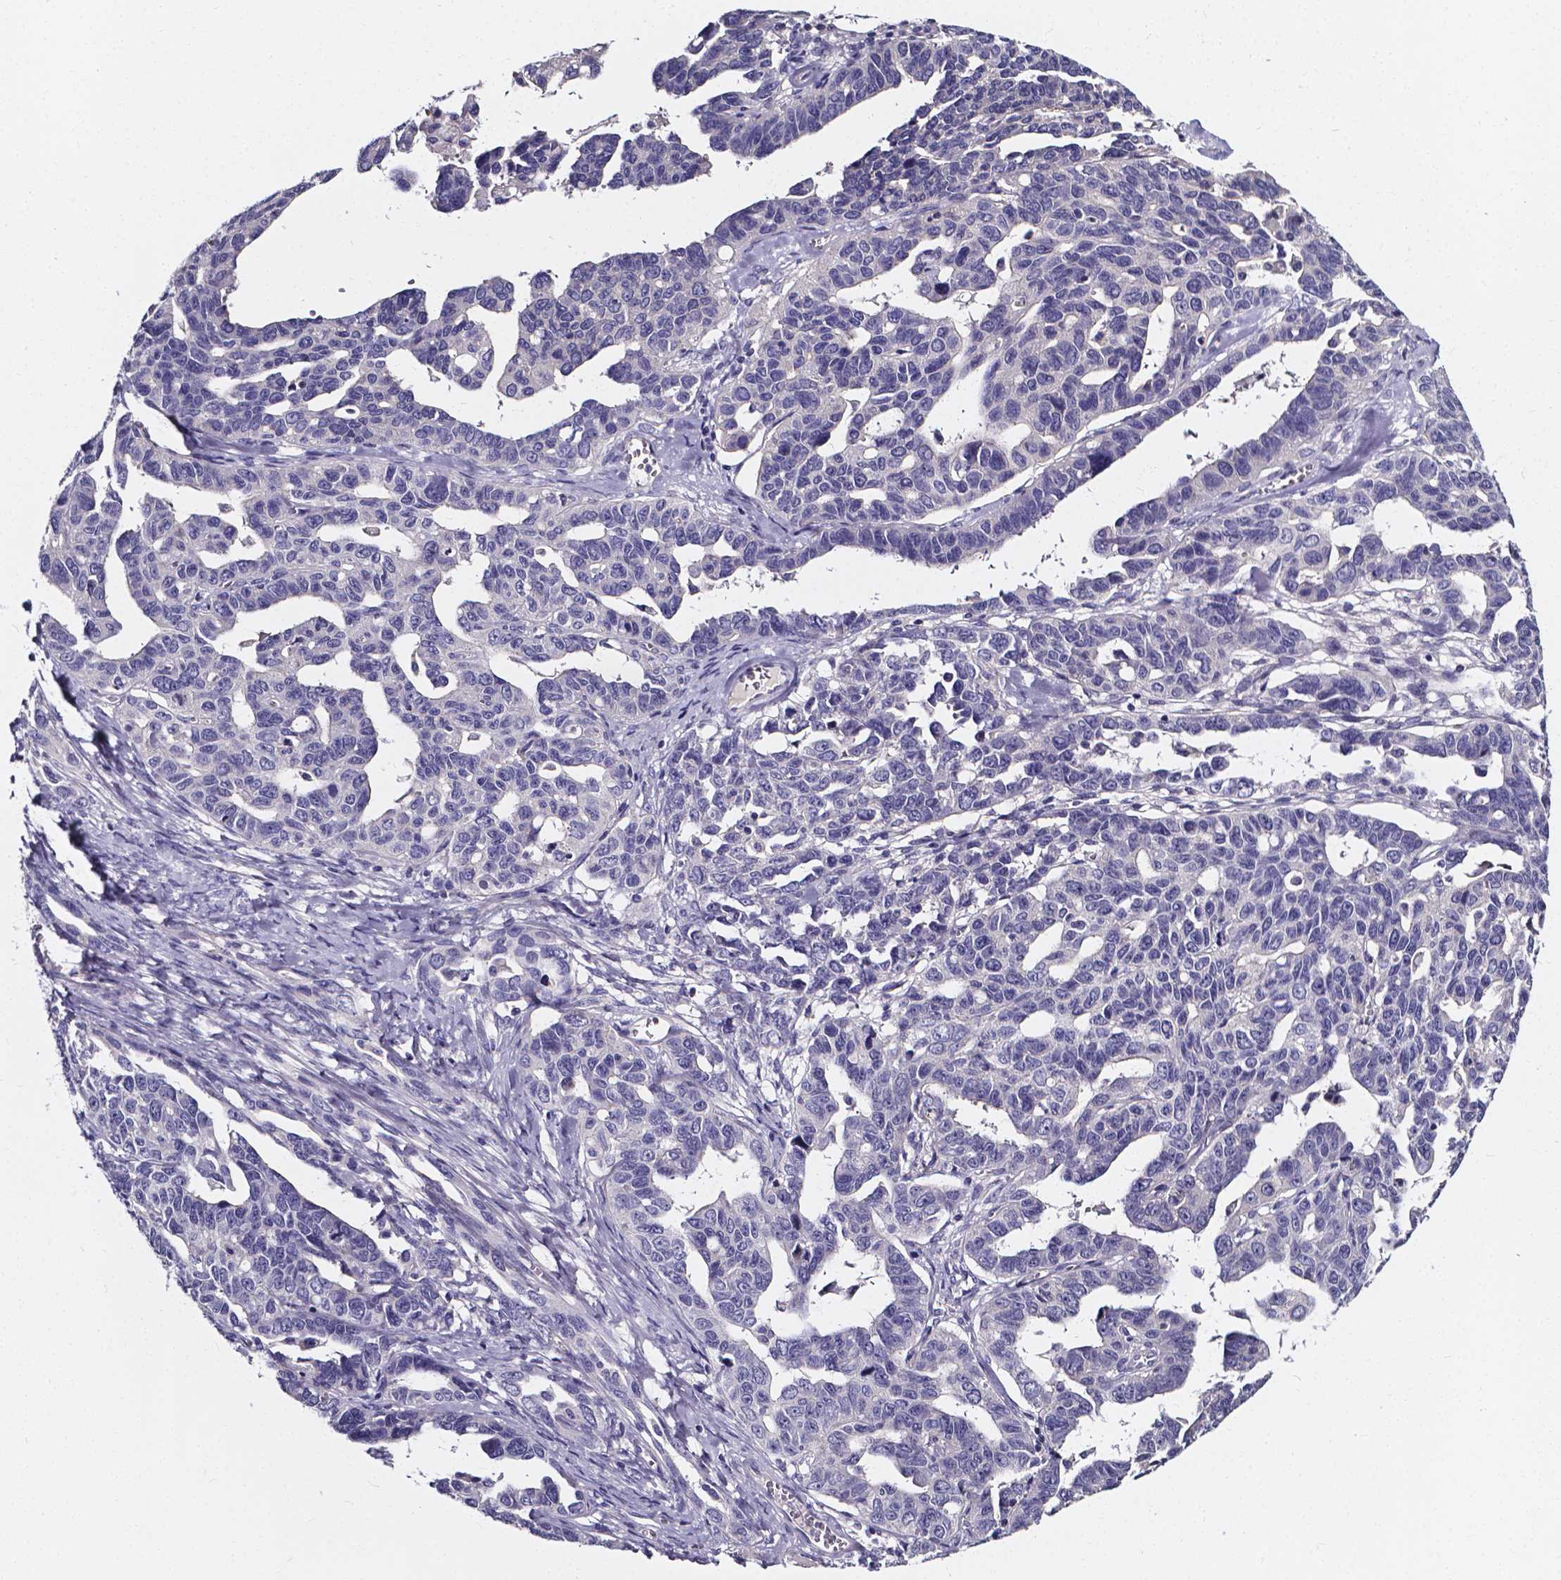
{"staining": {"intensity": "negative", "quantity": "none", "location": "none"}, "tissue": "ovarian cancer", "cell_type": "Tumor cells", "image_type": "cancer", "snomed": [{"axis": "morphology", "description": "Cystadenocarcinoma, serous, NOS"}, {"axis": "topography", "description": "Ovary"}], "caption": "There is no significant staining in tumor cells of ovarian cancer.", "gene": "CACNG8", "patient": {"sex": "female", "age": 69}}